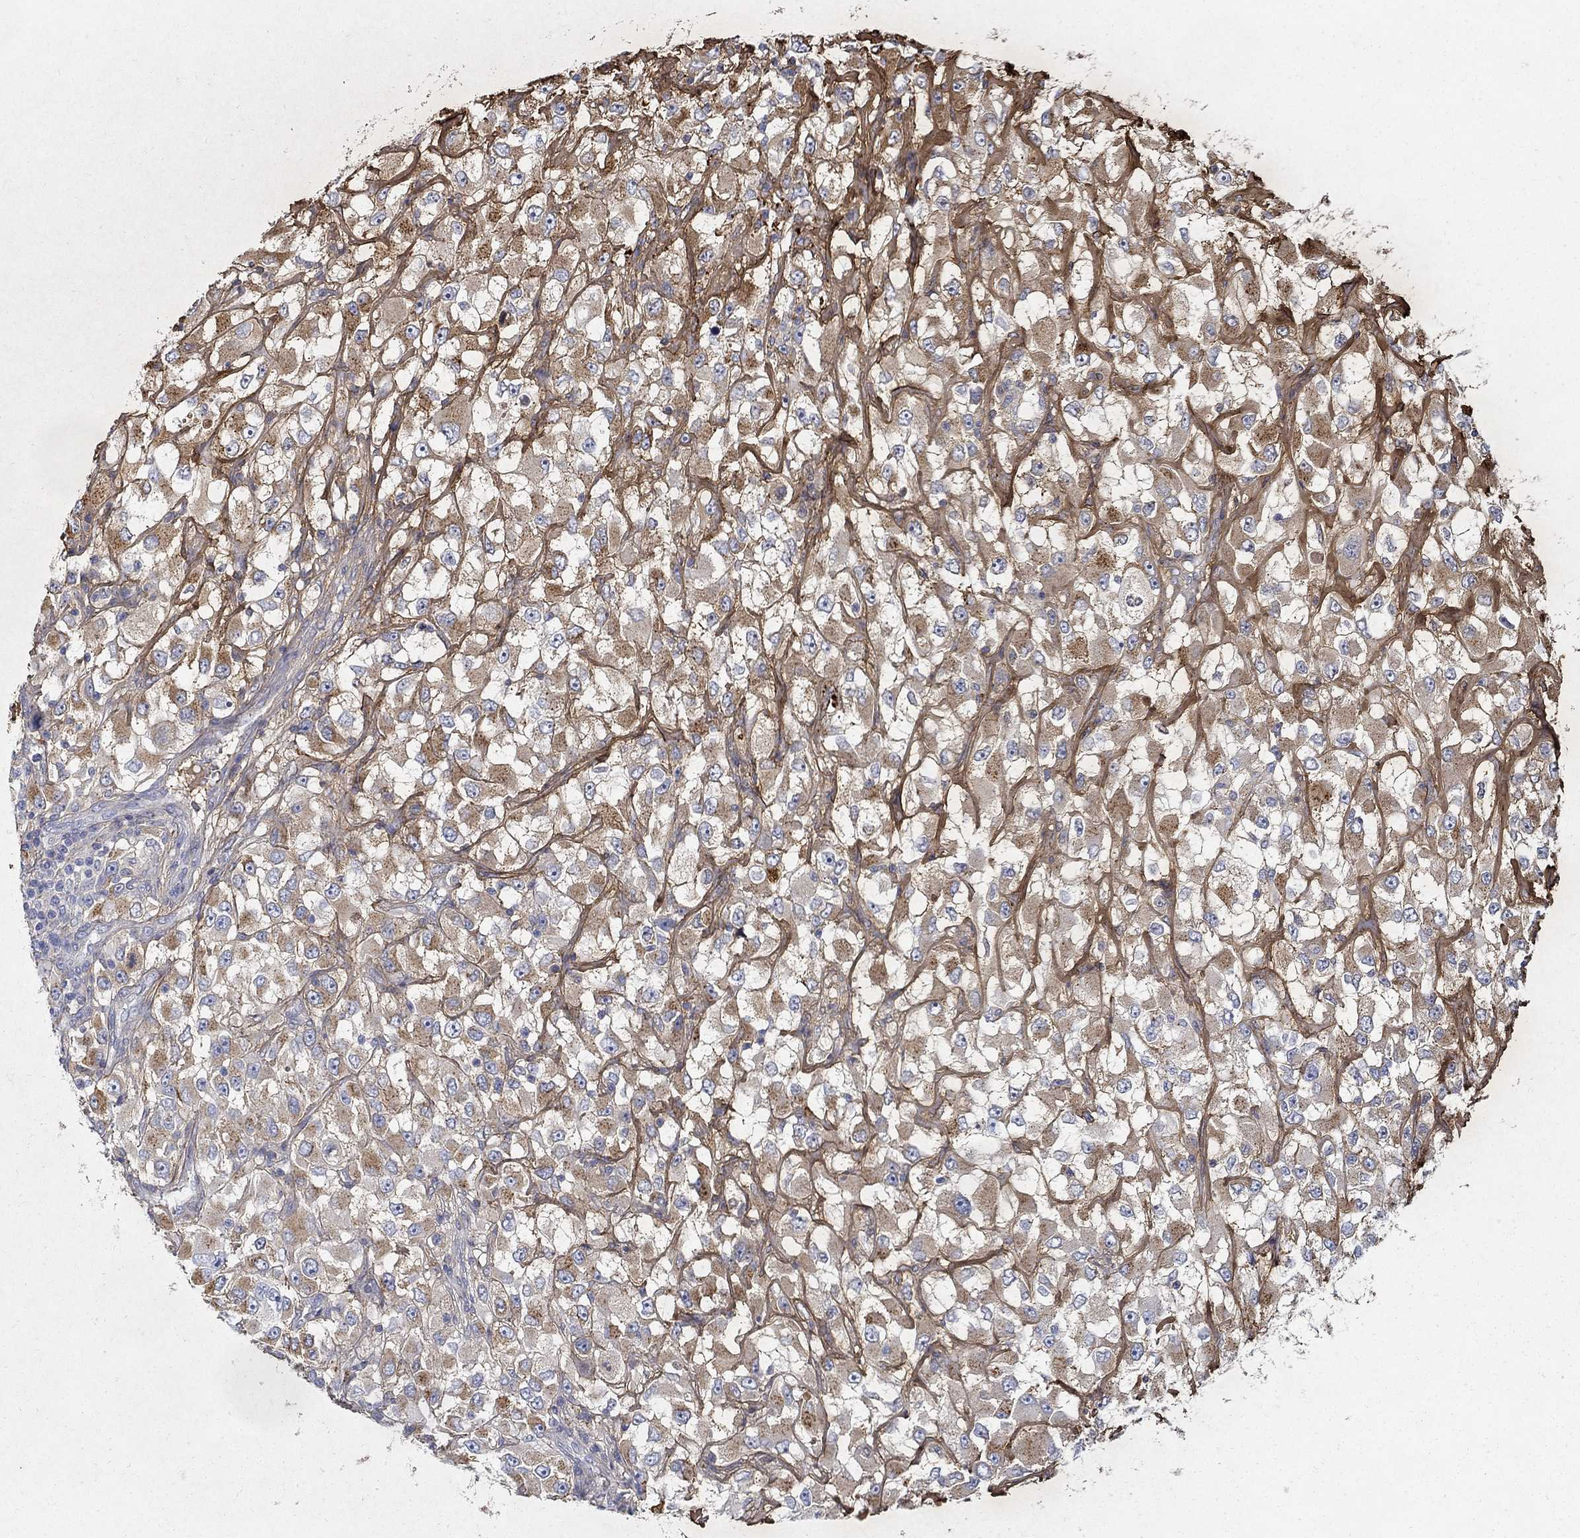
{"staining": {"intensity": "strong", "quantity": "25%-75%", "location": "cytoplasmic/membranous,nuclear"}, "tissue": "renal cancer", "cell_type": "Tumor cells", "image_type": "cancer", "snomed": [{"axis": "morphology", "description": "Adenocarcinoma, NOS"}, {"axis": "topography", "description": "Kidney"}], "caption": "High-power microscopy captured an immunohistochemistry (IHC) micrograph of renal adenocarcinoma, revealing strong cytoplasmic/membranous and nuclear positivity in about 25%-75% of tumor cells.", "gene": "TGFBI", "patient": {"sex": "female", "age": 52}}